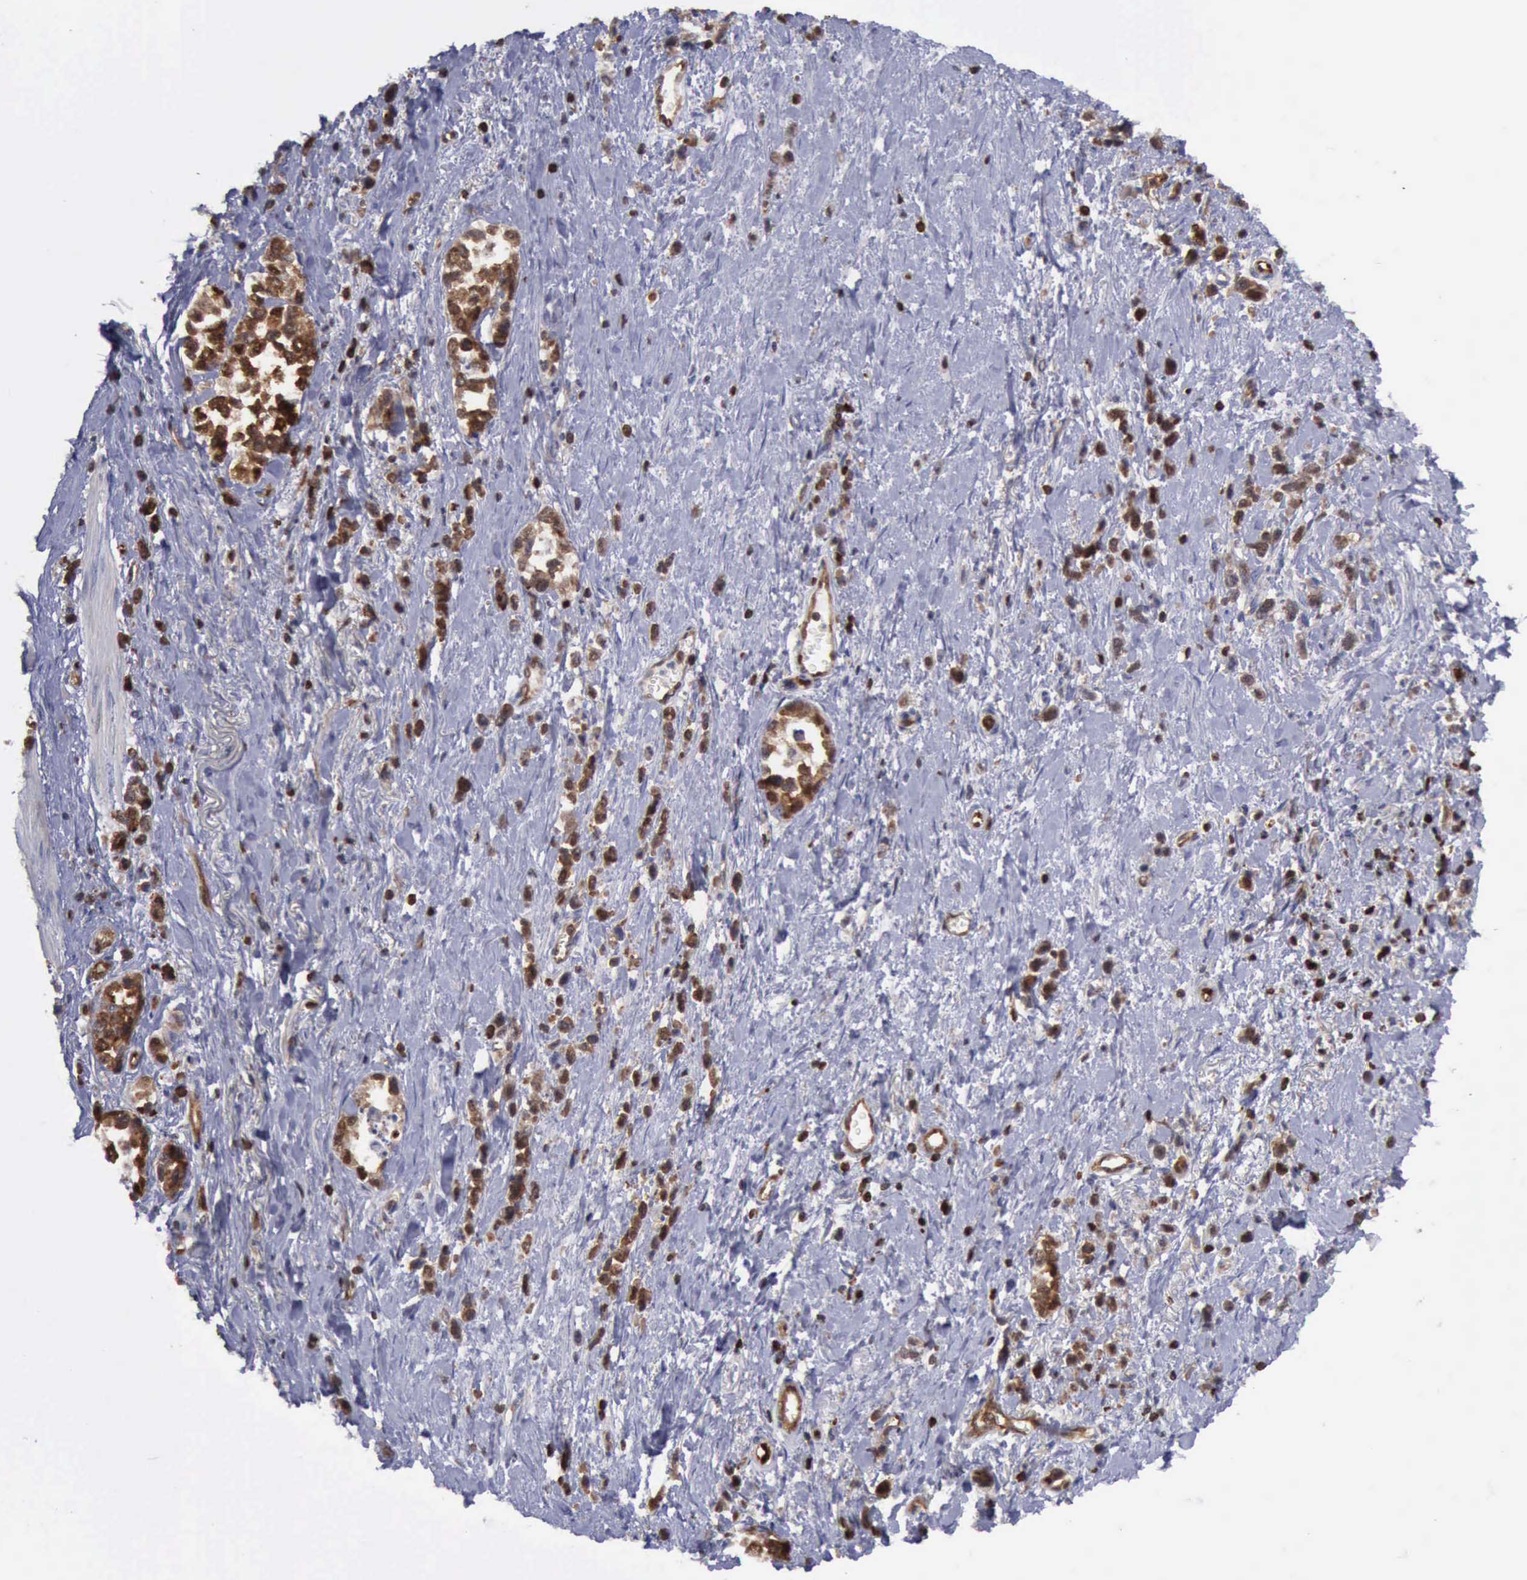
{"staining": {"intensity": "strong", "quantity": "25%-75%", "location": "cytoplasmic/membranous,nuclear"}, "tissue": "stomach cancer", "cell_type": "Tumor cells", "image_type": "cancer", "snomed": [{"axis": "morphology", "description": "Adenocarcinoma, NOS"}, {"axis": "topography", "description": "Stomach, upper"}], "caption": "Immunohistochemical staining of stomach cancer demonstrates high levels of strong cytoplasmic/membranous and nuclear positivity in approximately 25%-75% of tumor cells. The protein of interest is shown in brown color, while the nuclei are stained blue.", "gene": "PDCD4", "patient": {"sex": "male", "age": 76}}